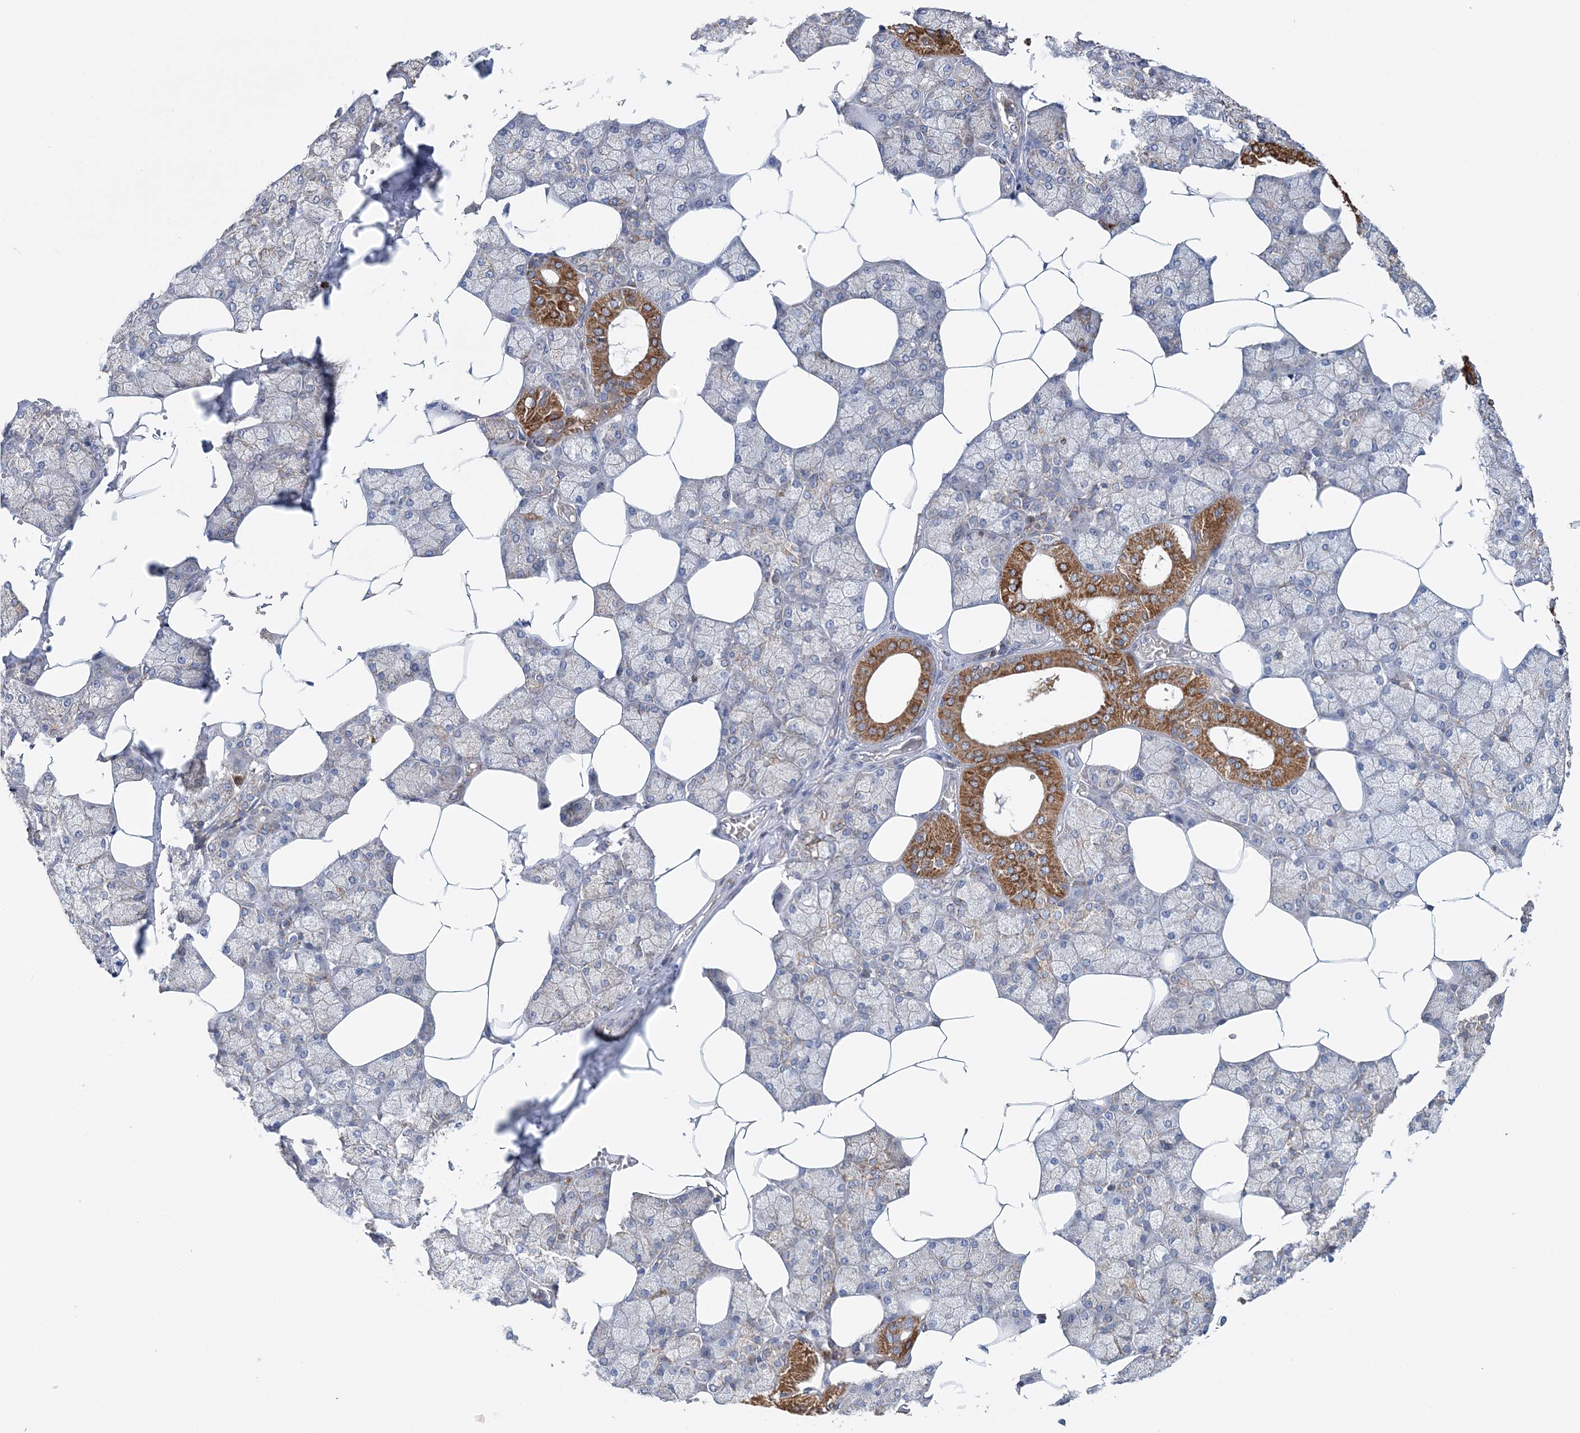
{"staining": {"intensity": "moderate", "quantity": "25%-75%", "location": "cytoplasmic/membranous"}, "tissue": "salivary gland", "cell_type": "Glandular cells", "image_type": "normal", "snomed": [{"axis": "morphology", "description": "Normal tissue, NOS"}, {"axis": "topography", "description": "Salivary gland"}], "caption": "Protein analysis of normal salivary gland reveals moderate cytoplasmic/membranous staining in approximately 25%-75% of glandular cells. Nuclei are stained in blue.", "gene": "TTC32", "patient": {"sex": "male", "age": 62}}